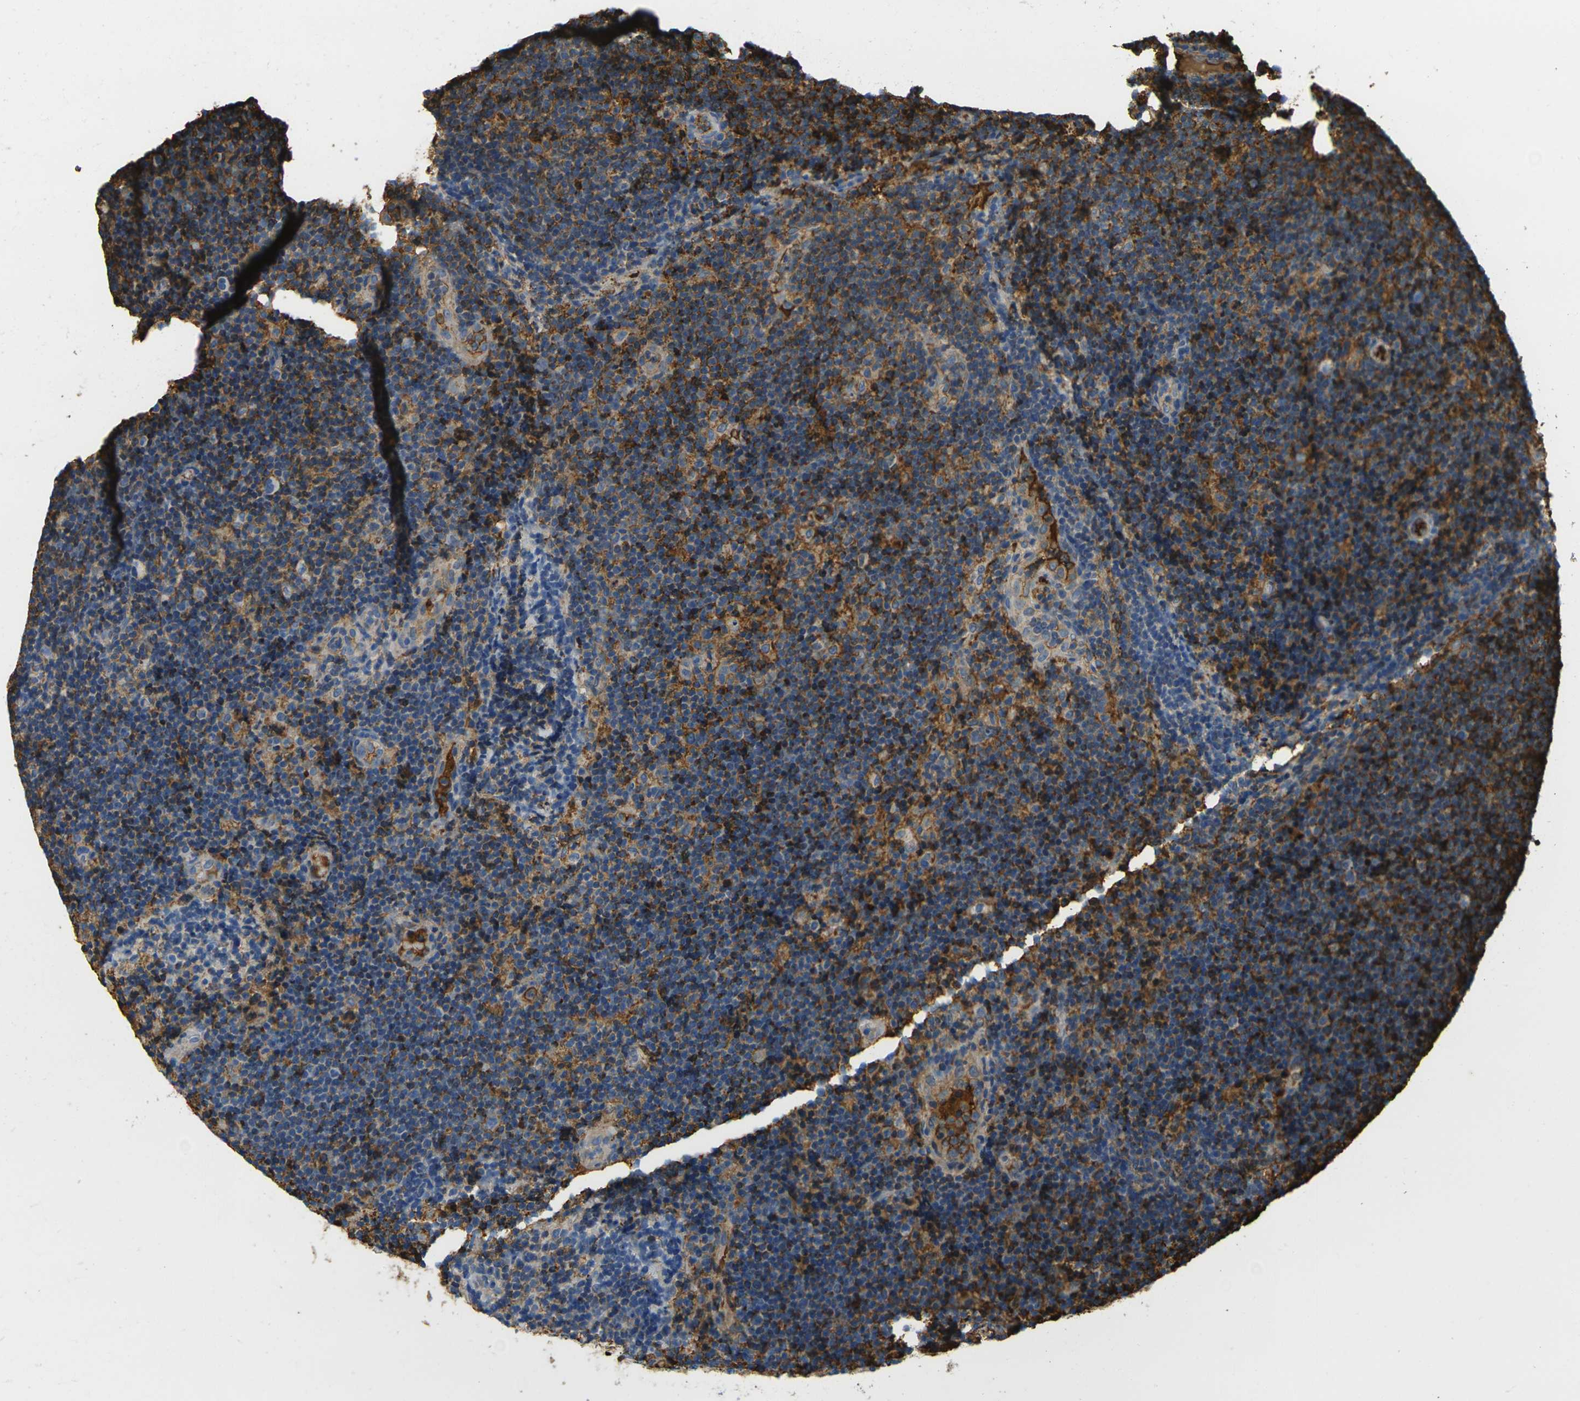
{"staining": {"intensity": "strong", "quantity": ">75%", "location": "cytoplasmic/membranous"}, "tissue": "lymphoma", "cell_type": "Tumor cells", "image_type": "cancer", "snomed": [{"axis": "morphology", "description": "Malignant lymphoma, non-Hodgkin's type, Low grade"}, {"axis": "topography", "description": "Lymph node"}], "caption": "Immunohistochemical staining of human malignant lymphoma, non-Hodgkin's type (low-grade) reveals high levels of strong cytoplasmic/membranous positivity in about >75% of tumor cells.", "gene": "PLCD1", "patient": {"sex": "male", "age": 83}}